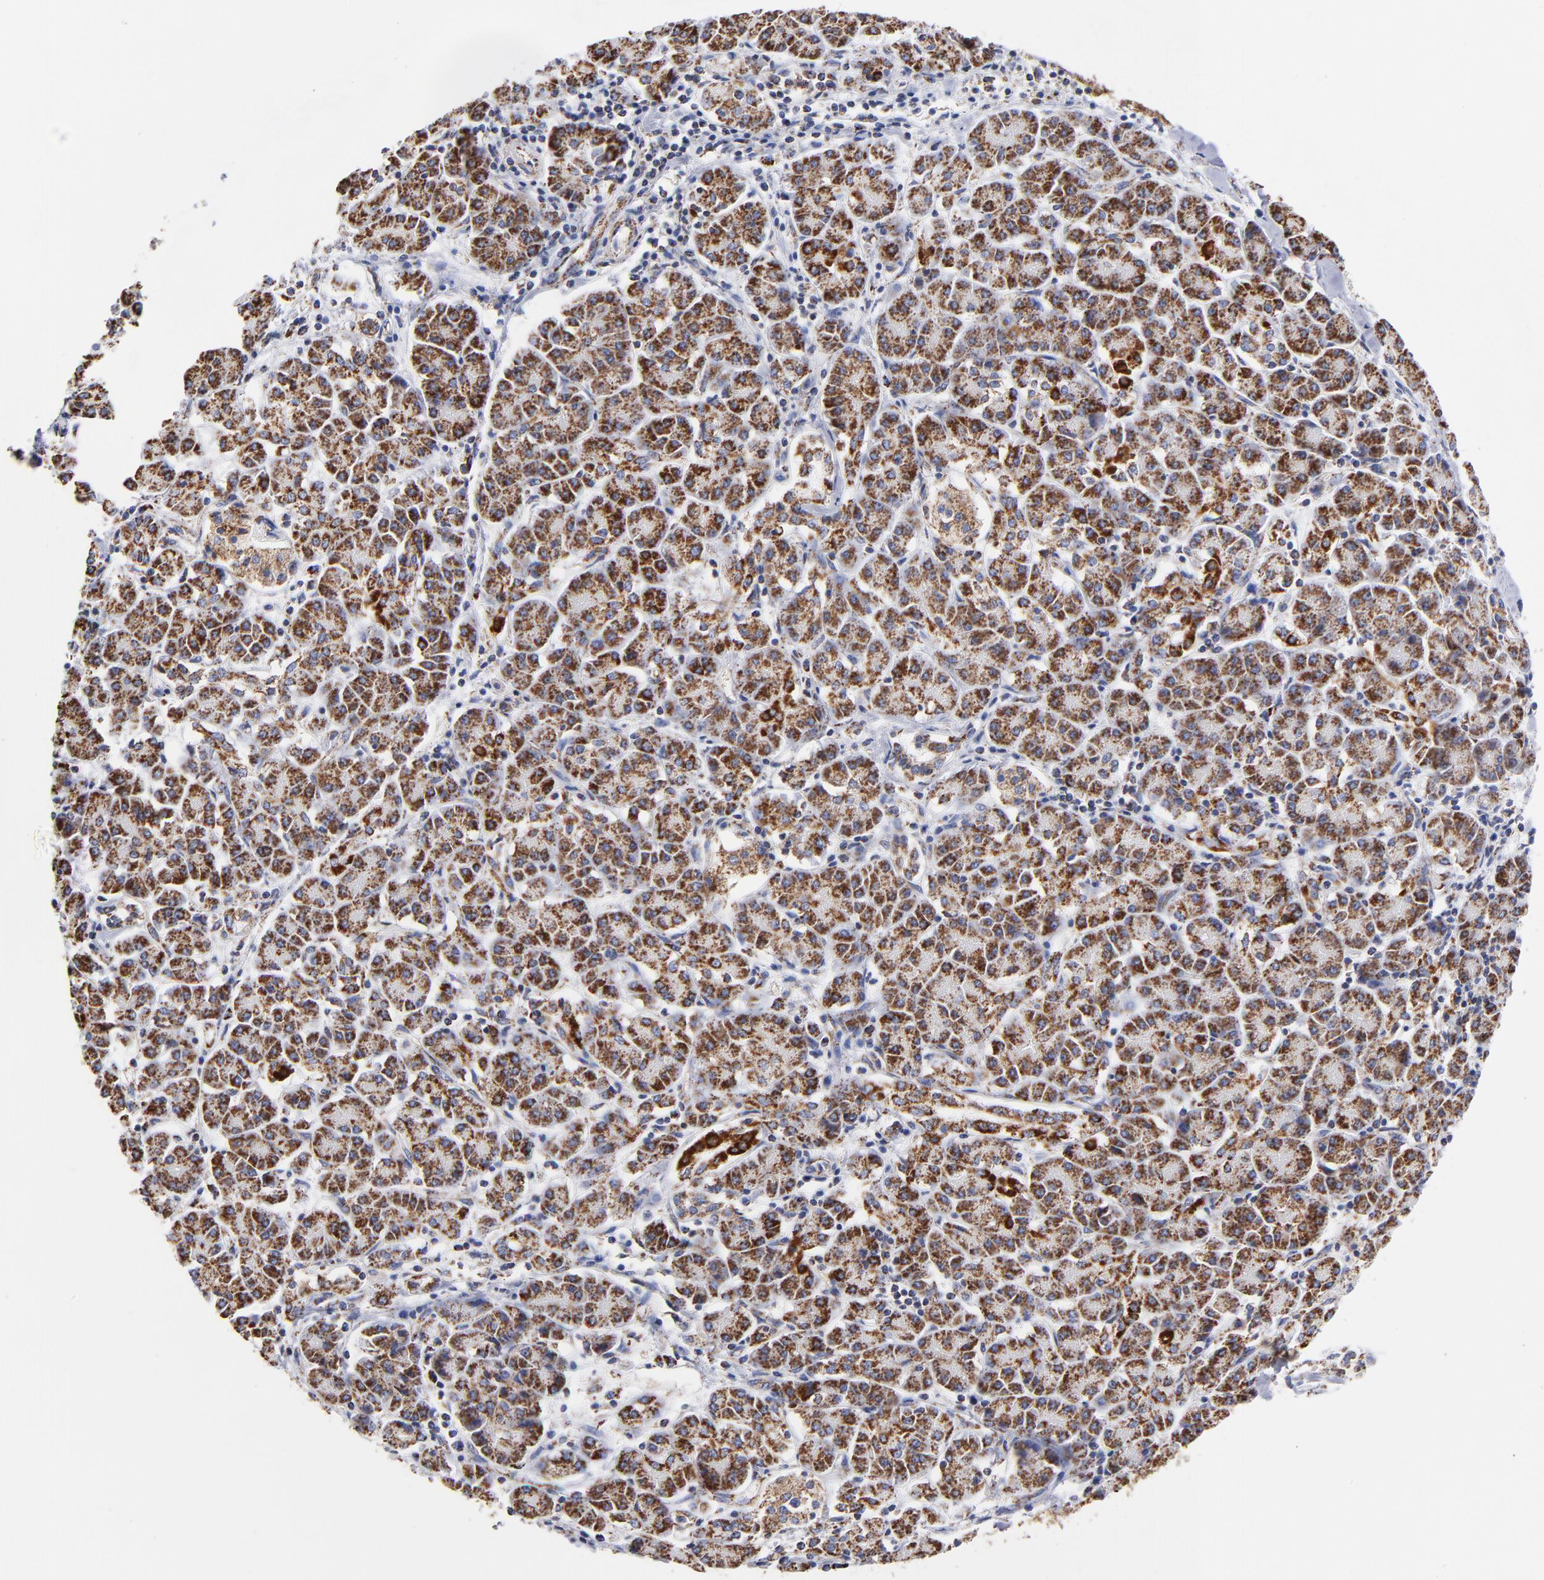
{"staining": {"intensity": "strong", "quantity": ">75%", "location": "cytoplasmic/membranous"}, "tissue": "pancreatic cancer", "cell_type": "Tumor cells", "image_type": "cancer", "snomed": [{"axis": "morphology", "description": "Adenocarcinoma, NOS"}, {"axis": "topography", "description": "Pancreas"}], "caption": "A high amount of strong cytoplasmic/membranous staining is appreciated in approximately >75% of tumor cells in pancreatic adenocarcinoma tissue.", "gene": "PHB1", "patient": {"sex": "female", "age": 57}}